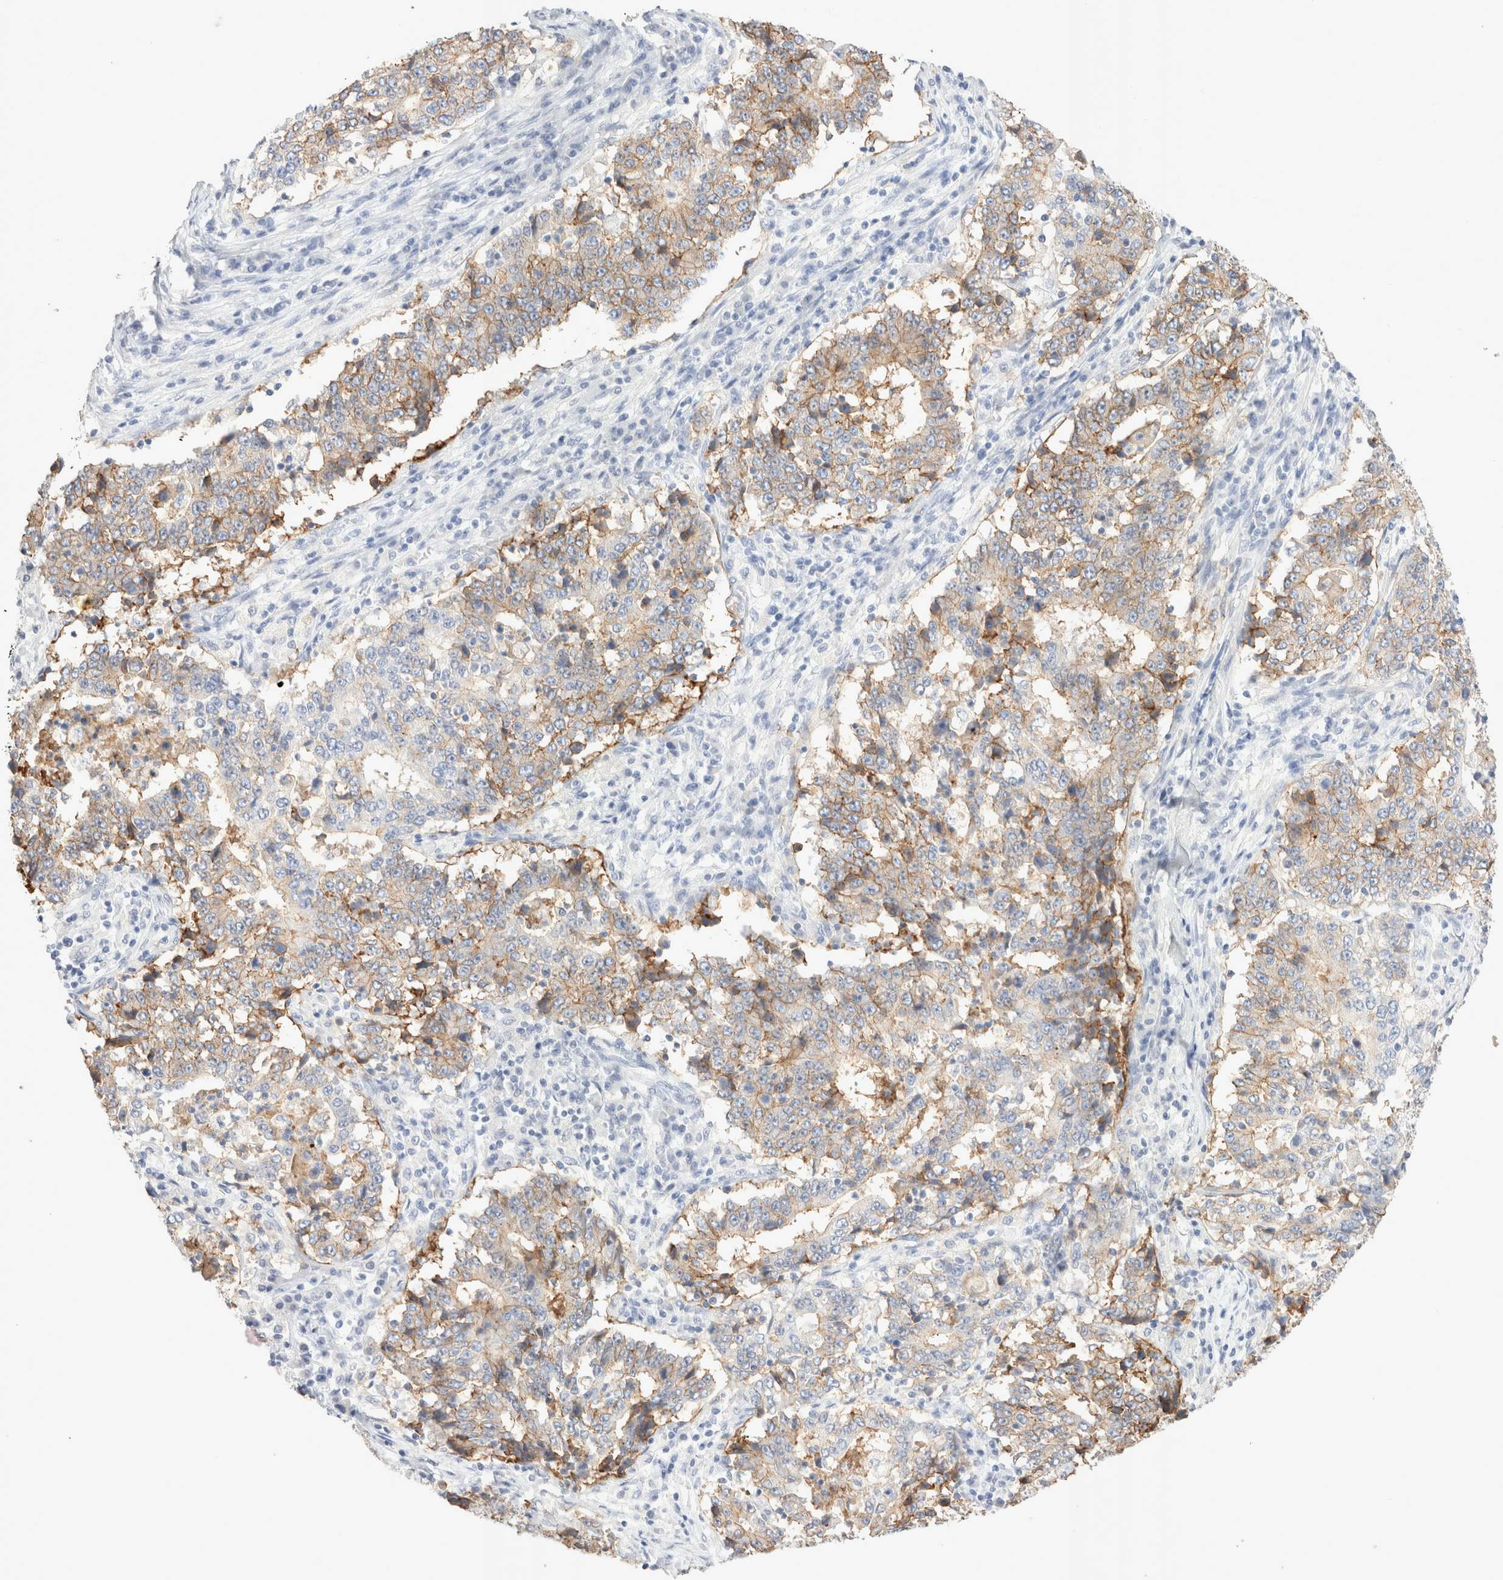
{"staining": {"intensity": "moderate", "quantity": ">75%", "location": "cytoplasmic/membranous"}, "tissue": "stomach cancer", "cell_type": "Tumor cells", "image_type": "cancer", "snomed": [{"axis": "morphology", "description": "Adenocarcinoma, NOS"}, {"axis": "topography", "description": "Stomach"}], "caption": "There is medium levels of moderate cytoplasmic/membranous staining in tumor cells of adenocarcinoma (stomach), as demonstrated by immunohistochemical staining (brown color).", "gene": "EPCAM", "patient": {"sex": "male", "age": 59}}